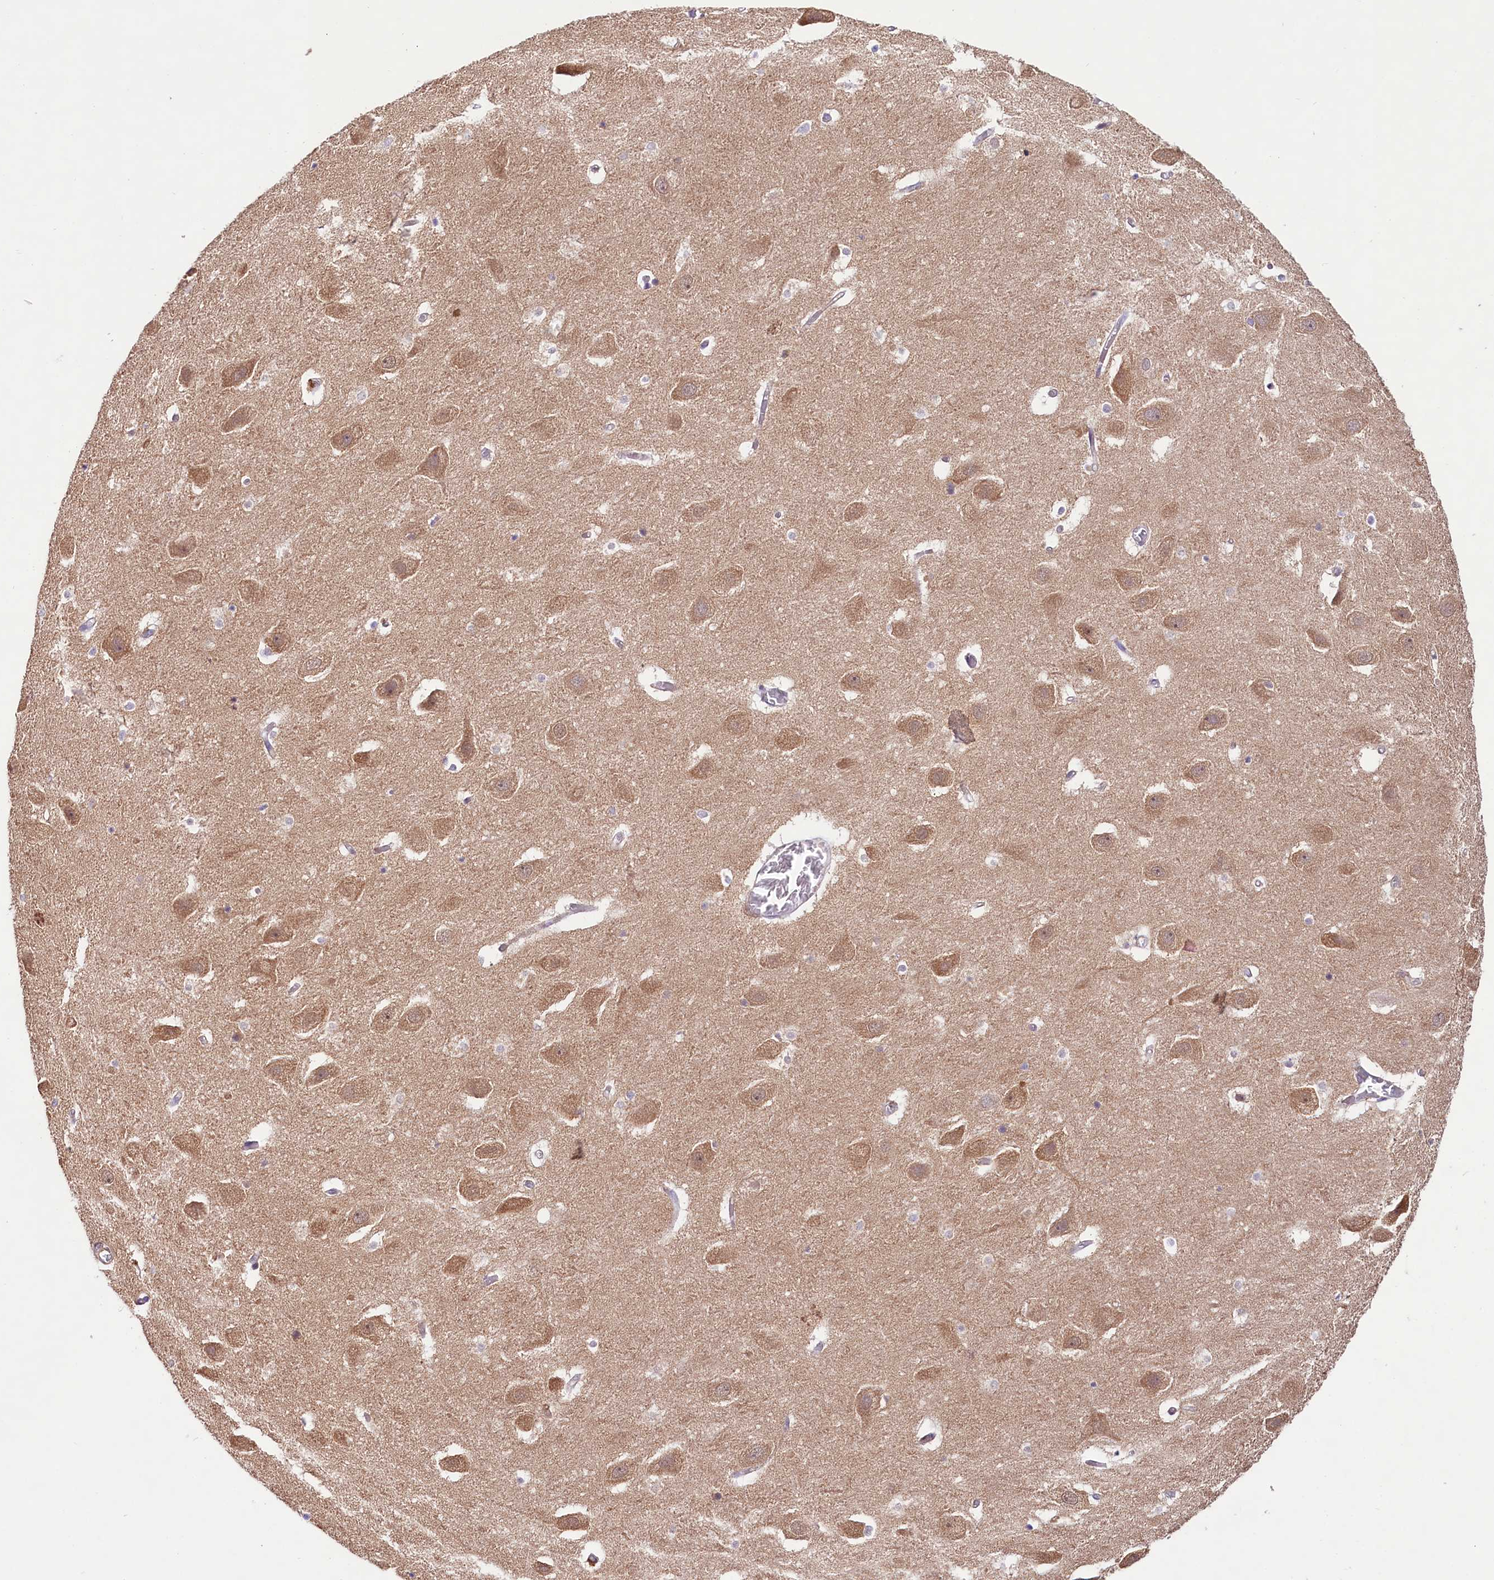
{"staining": {"intensity": "negative", "quantity": "none", "location": "none"}, "tissue": "hippocampus", "cell_type": "Glial cells", "image_type": "normal", "snomed": [{"axis": "morphology", "description": "Normal tissue, NOS"}, {"axis": "topography", "description": "Hippocampus"}], "caption": "A high-resolution histopathology image shows immunohistochemistry (IHC) staining of normal hippocampus, which displays no significant expression in glial cells. (Immunohistochemistry, brightfield microscopy, high magnification).", "gene": "VPS11", "patient": {"sex": "female", "age": 52}}